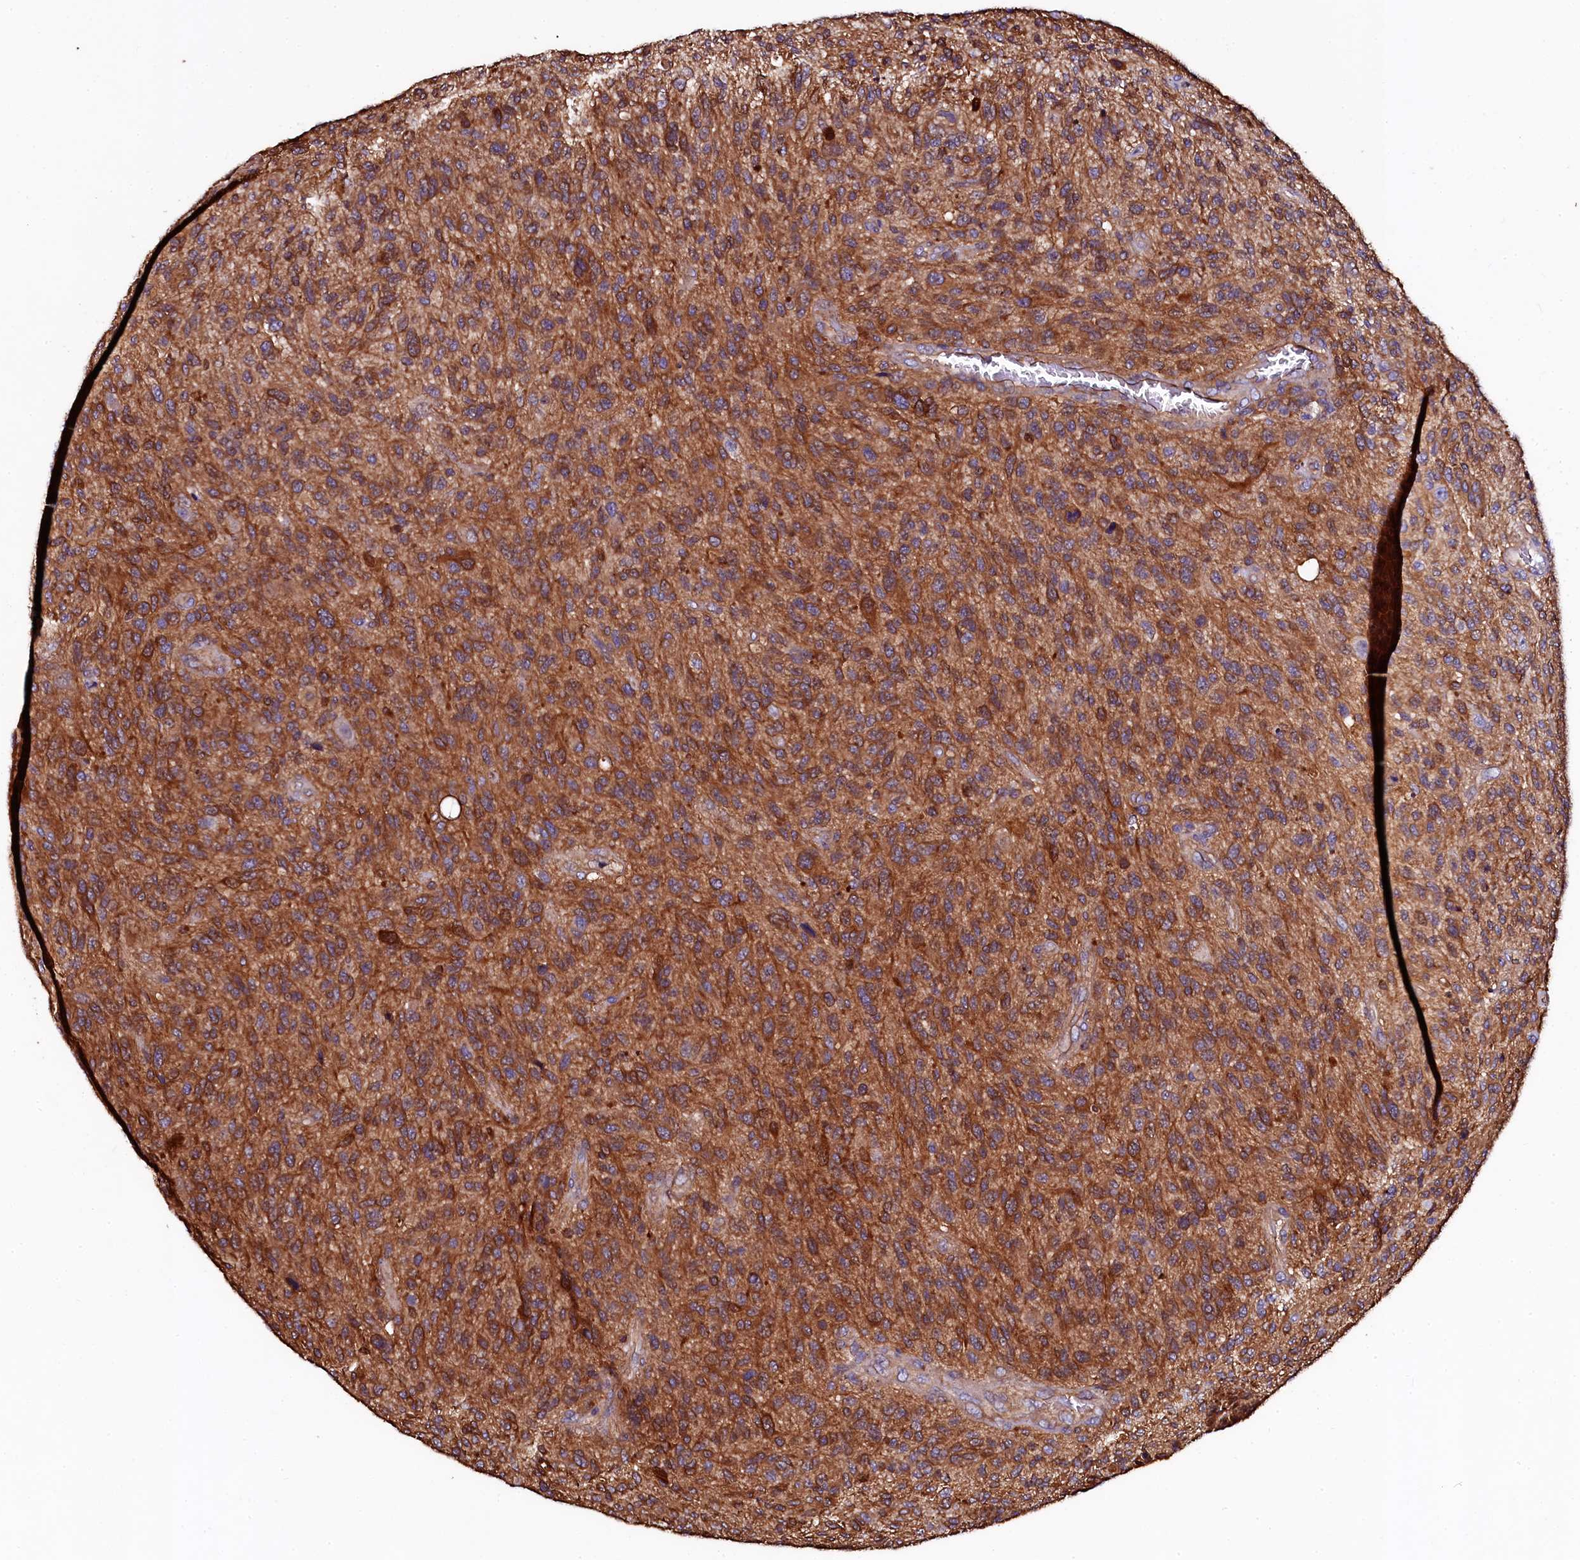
{"staining": {"intensity": "moderate", "quantity": ">75%", "location": "cytoplasmic/membranous"}, "tissue": "glioma", "cell_type": "Tumor cells", "image_type": "cancer", "snomed": [{"axis": "morphology", "description": "Glioma, malignant, High grade"}, {"axis": "topography", "description": "Brain"}], "caption": "A histopathology image of human high-grade glioma (malignant) stained for a protein shows moderate cytoplasmic/membranous brown staining in tumor cells.", "gene": "APPL2", "patient": {"sex": "male", "age": 47}}